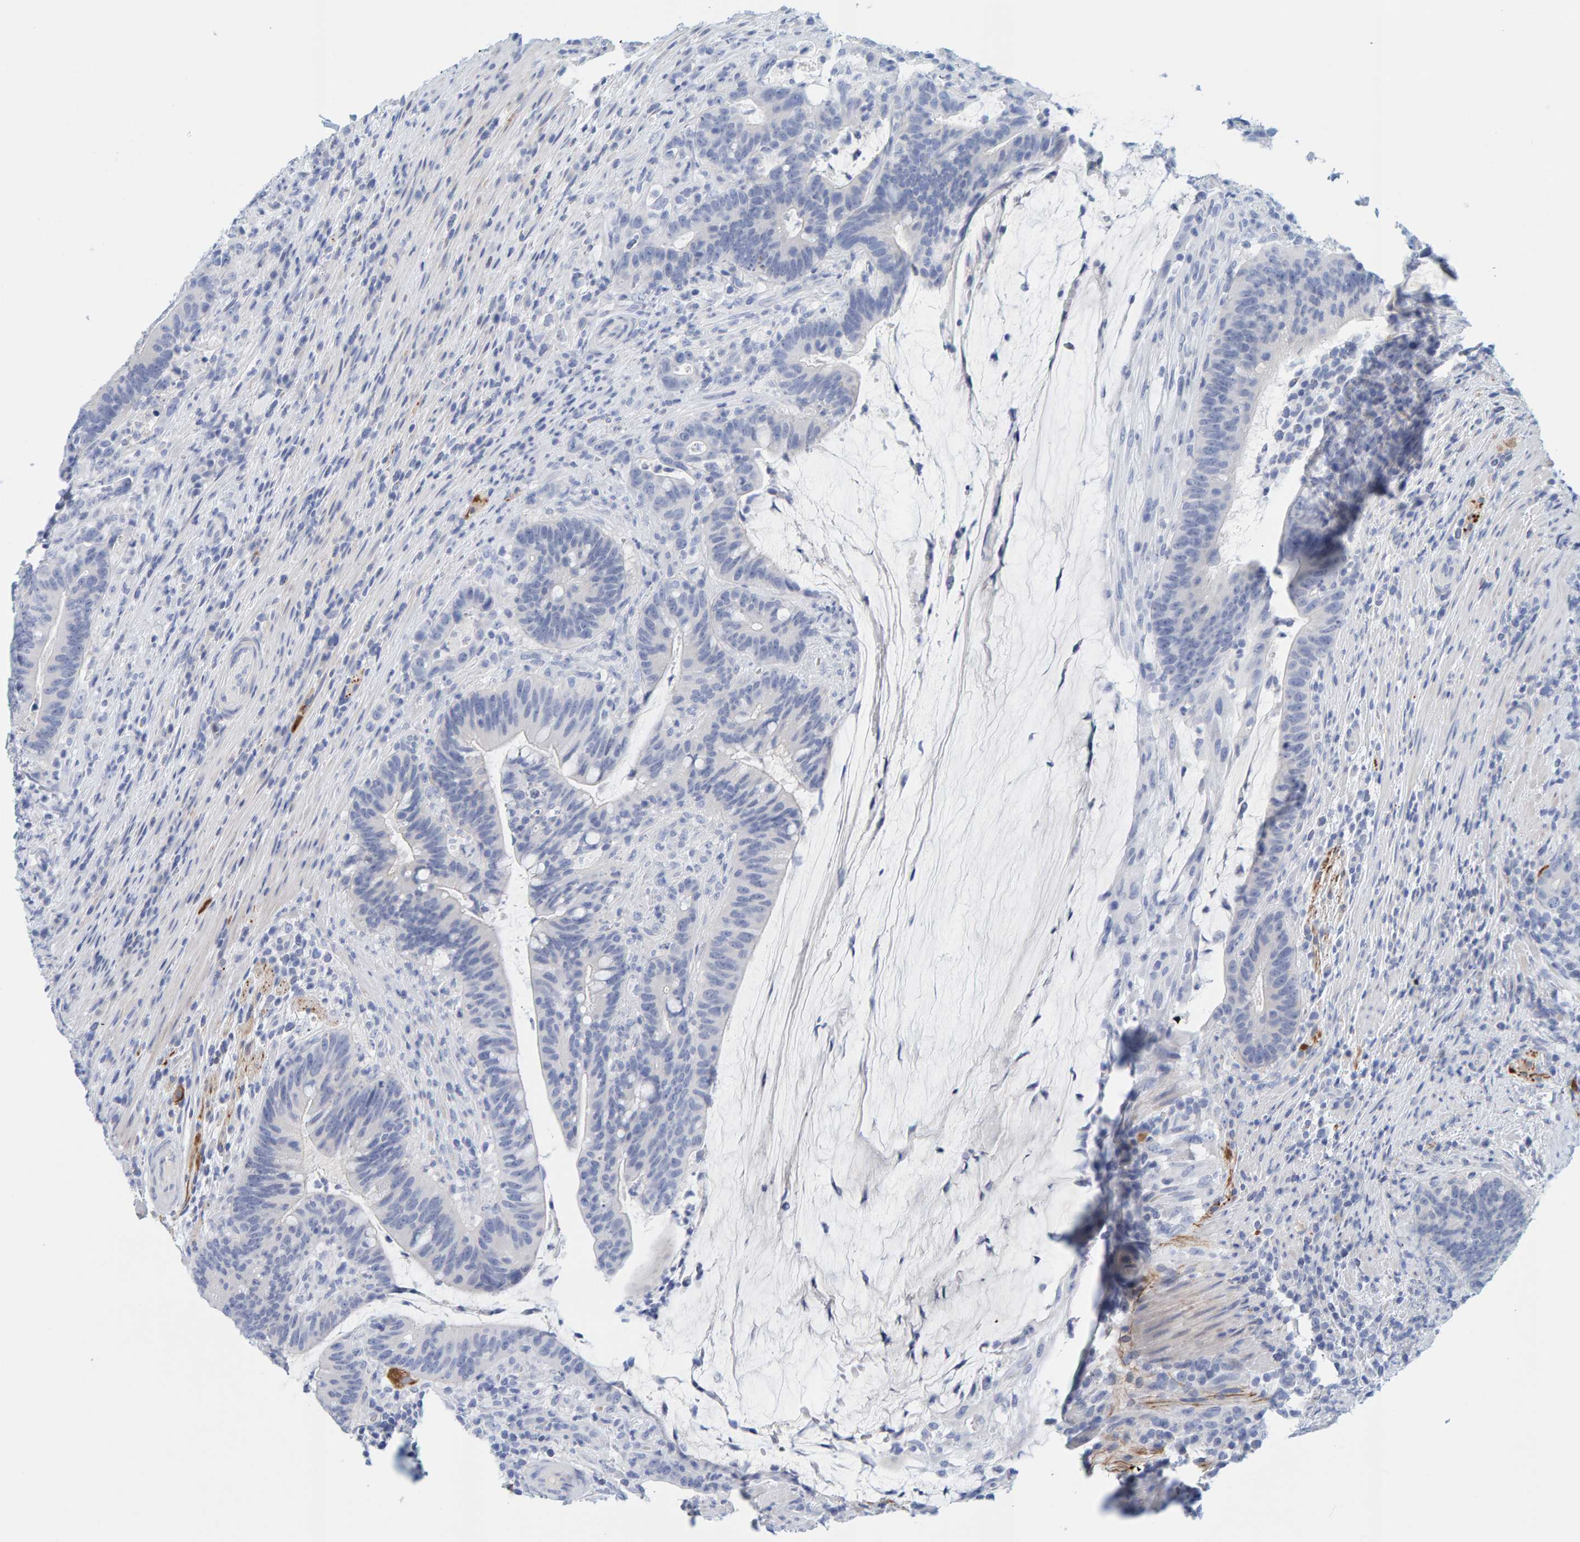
{"staining": {"intensity": "negative", "quantity": "none", "location": "none"}, "tissue": "colorectal cancer", "cell_type": "Tumor cells", "image_type": "cancer", "snomed": [{"axis": "morphology", "description": "Adenocarcinoma, NOS"}, {"axis": "topography", "description": "Colon"}], "caption": "Immunohistochemical staining of colorectal cancer (adenocarcinoma) demonstrates no significant staining in tumor cells.", "gene": "KLHL11", "patient": {"sex": "female", "age": 66}}